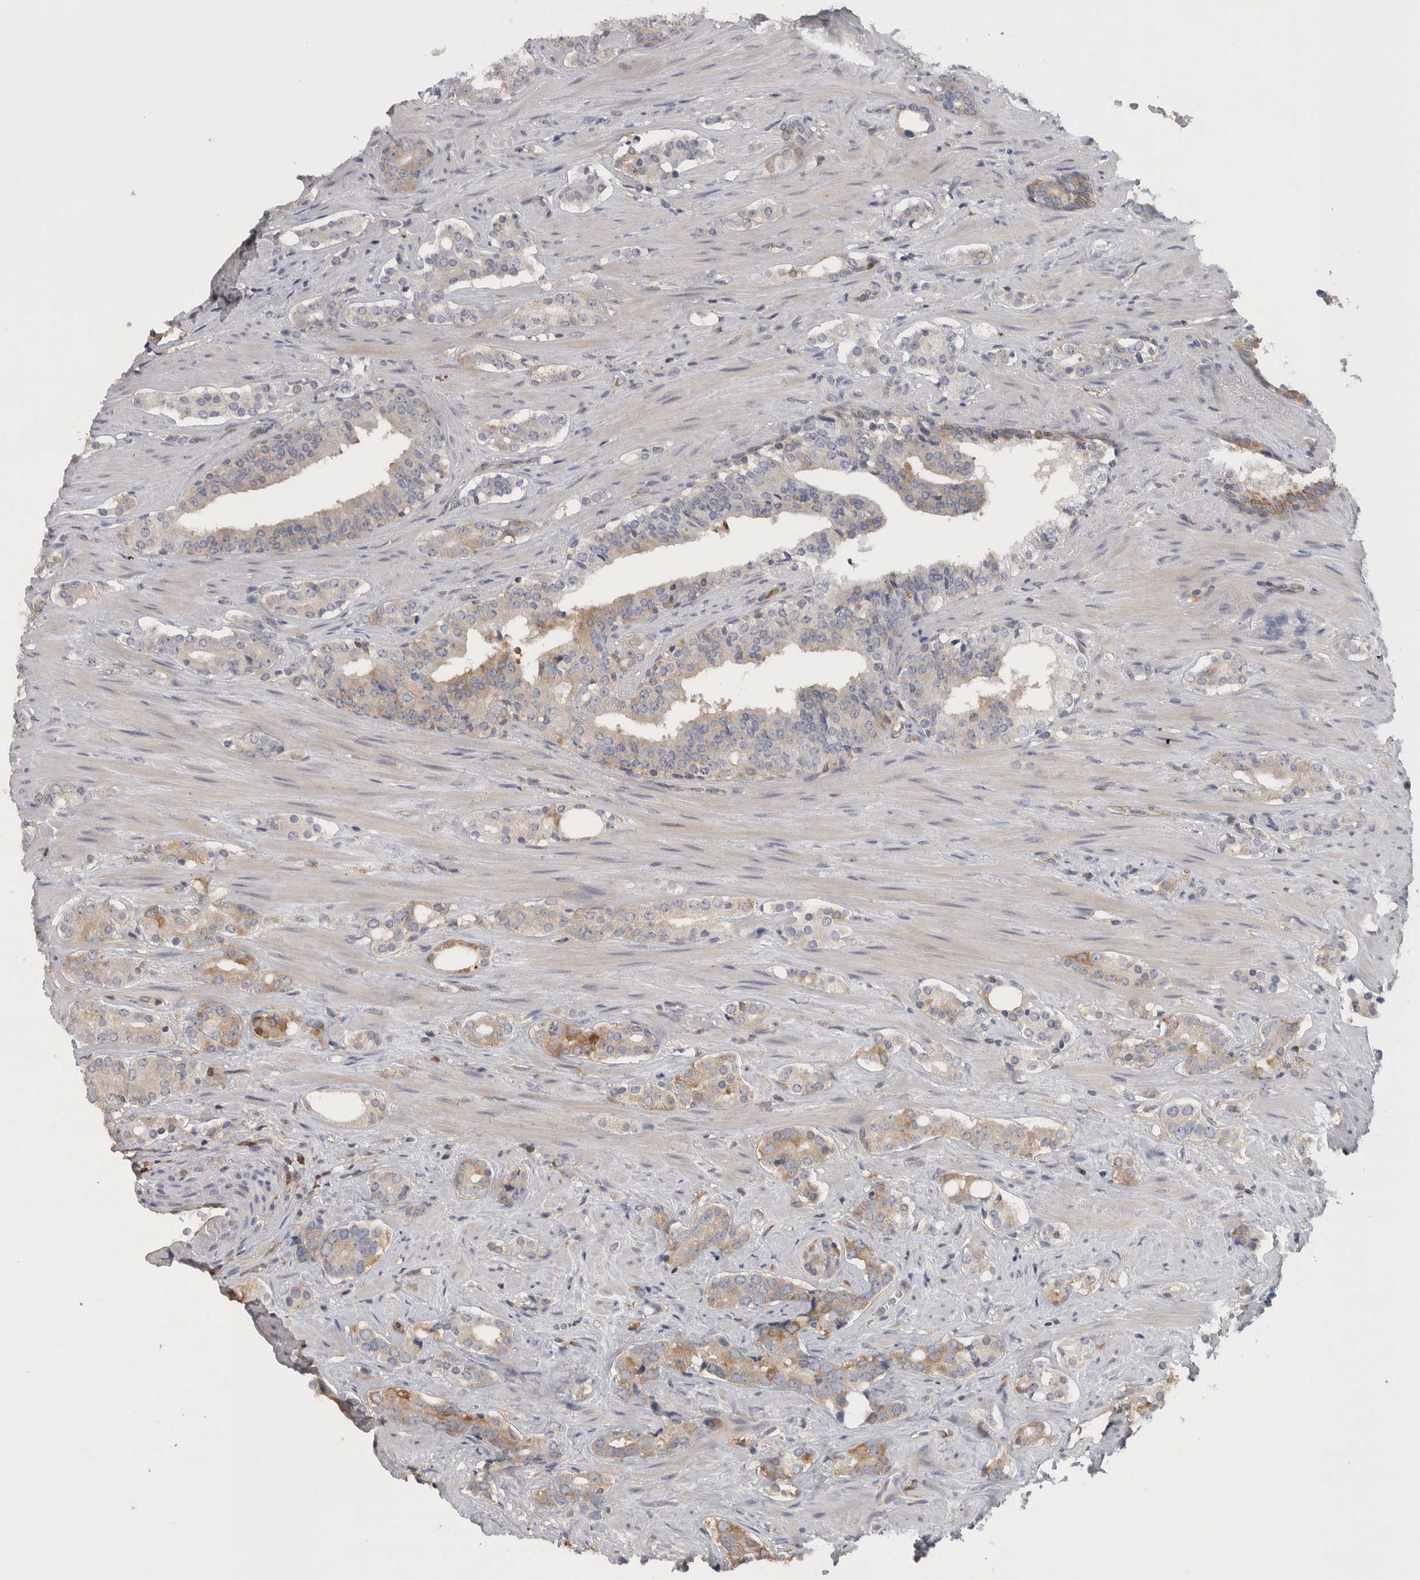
{"staining": {"intensity": "weak", "quantity": "<25%", "location": "cytoplasmic/membranous"}, "tissue": "prostate cancer", "cell_type": "Tumor cells", "image_type": "cancer", "snomed": [{"axis": "morphology", "description": "Adenocarcinoma, High grade"}, {"axis": "topography", "description": "Prostate"}], "caption": "This is a image of immunohistochemistry staining of prostate adenocarcinoma (high-grade), which shows no expression in tumor cells.", "gene": "NFKB2", "patient": {"sex": "male", "age": 71}}